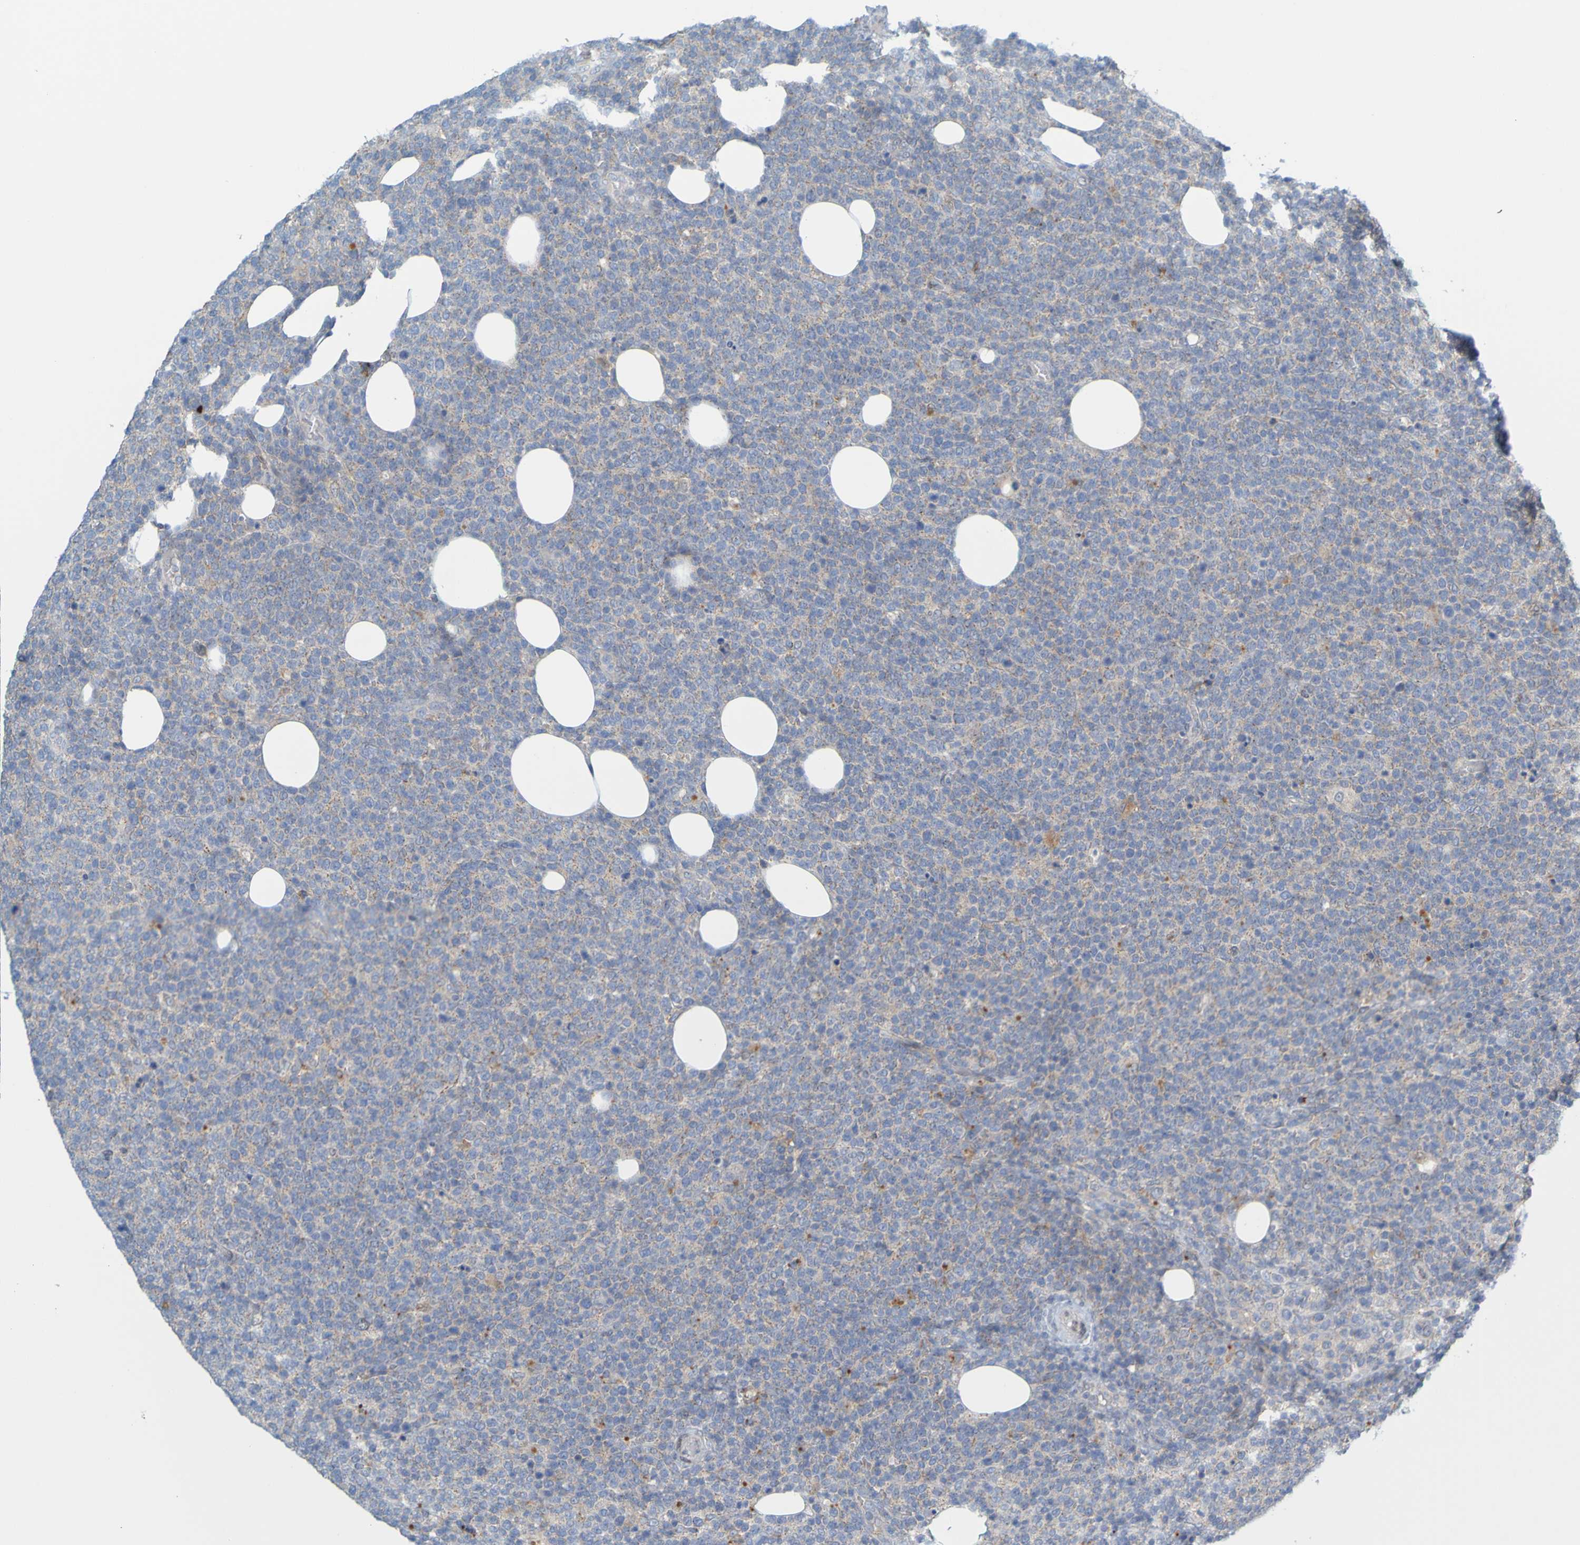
{"staining": {"intensity": "weak", "quantity": "<25%", "location": "cytoplasmic/membranous"}, "tissue": "lymphoma", "cell_type": "Tumor cells", "image_type": "cancer", "snomed": [{"axis": "morphology", "description": "Malignant lymphoma, non-Hodgkin's type, High grade"}, {"axis": "topography", "description": "Lymph node"}], "caption": "Tumor cells show no significant protein positivity in high-grade malignant lymphoma, non-Hodgkin's type.", "gene": "MAG", "patient": {"sex": "male", "age": 61}}